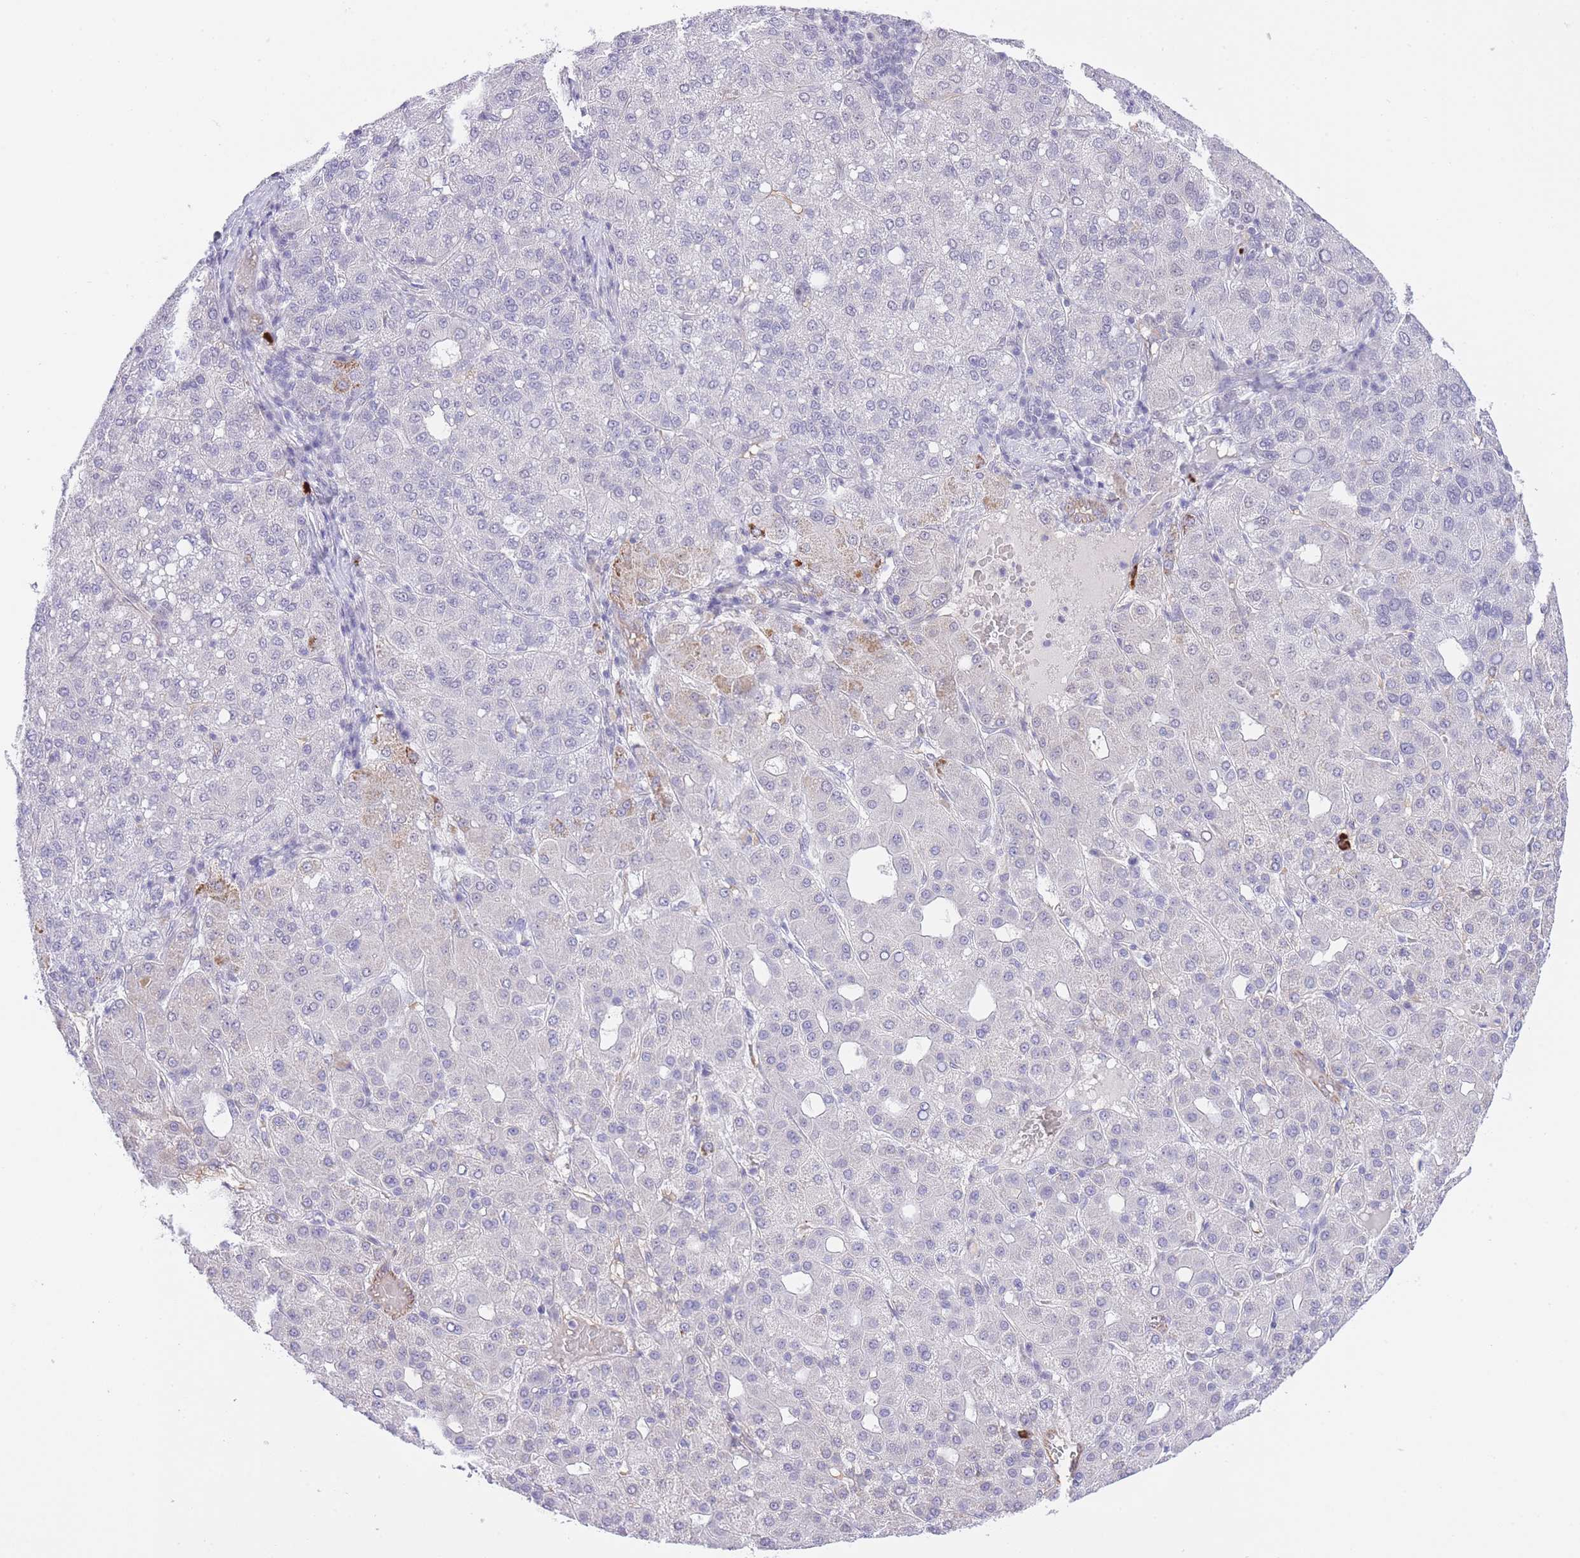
{"staining": {"intensity": "negative", "quantity": "none", "location": "none"}, "tissue": "liver cancer", "cell_type": "Tumor cells", "image_type": "cancer", "snomed": [{"axis": "morphology", "description": "Carcinoma, Hepatocellular, NOS"}, {"axis": "topography", "description": "Liver"}], "caption": "Tumor cells show no significant protein expression in liver cancer. The staining was performed using DAB (3,3'-diaminobenzidine) to visualize the protein expression in brown, while the nuclei were stained in blue with hematoxylin (Magnification: 20x).", "gene": "MEIOSIN", "patient": {"sex": "male", "age": 65}}